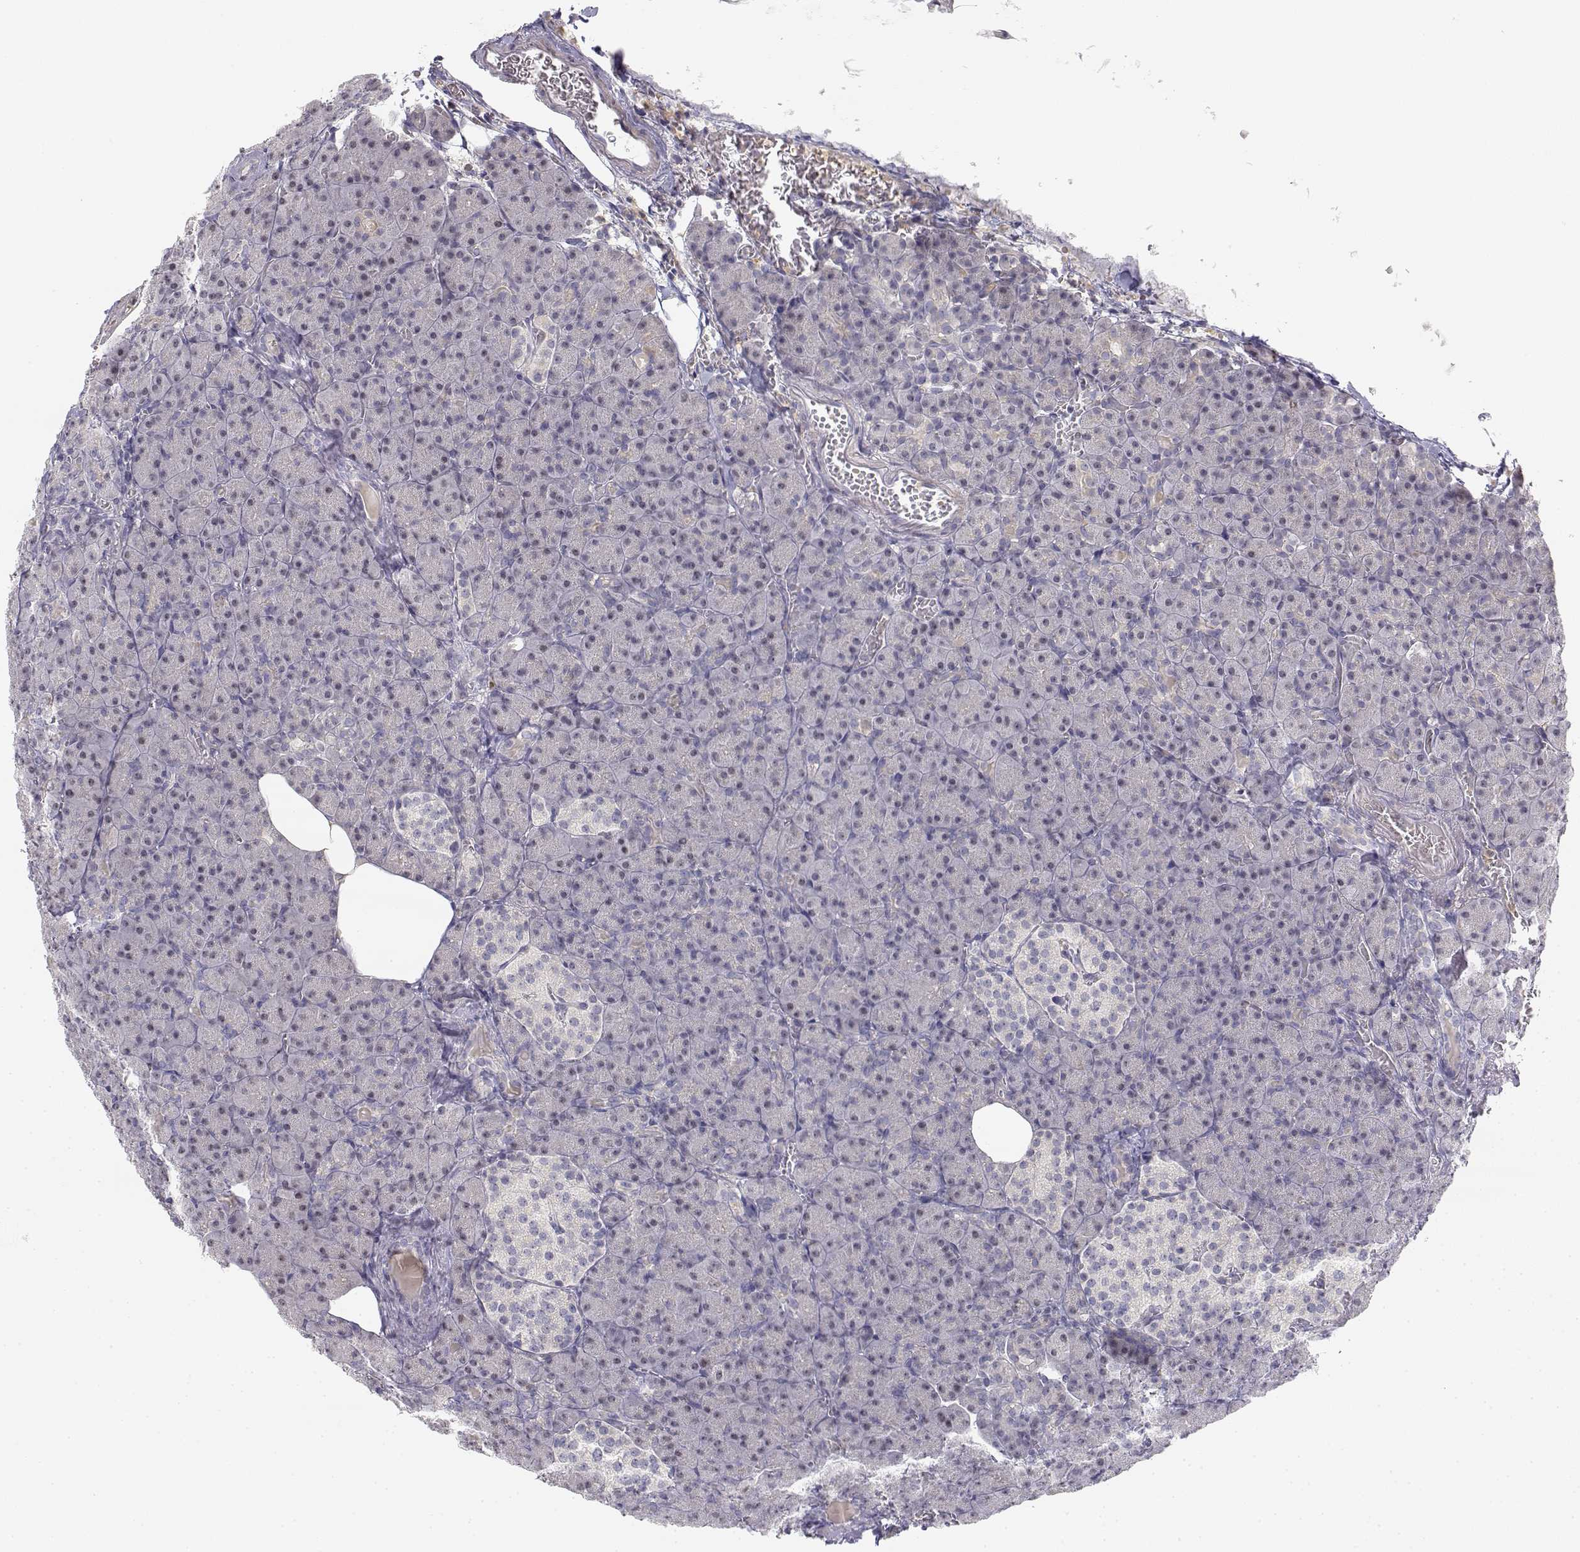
{"staining": {"intensity": "negative", "quantity": "none", "location": "none"}, "tissue": "pancreas", "cell_type": "Exocrine glandular cells", "image_type": "normal", "snomed": [{"axis": "morphology", "description": "Normal tissue, NOS"}, {"axis": "topography", "description": "Pancreas"}], "caption": "Pancreas was stained to show a protein in brown. There is no significant staining in exocrine glandular cells. (Brightfield microscopy of DAB IHC at high magnification).", "gene": "GLIPR1L2", "patient": {"sex": "female", "age": 74}}